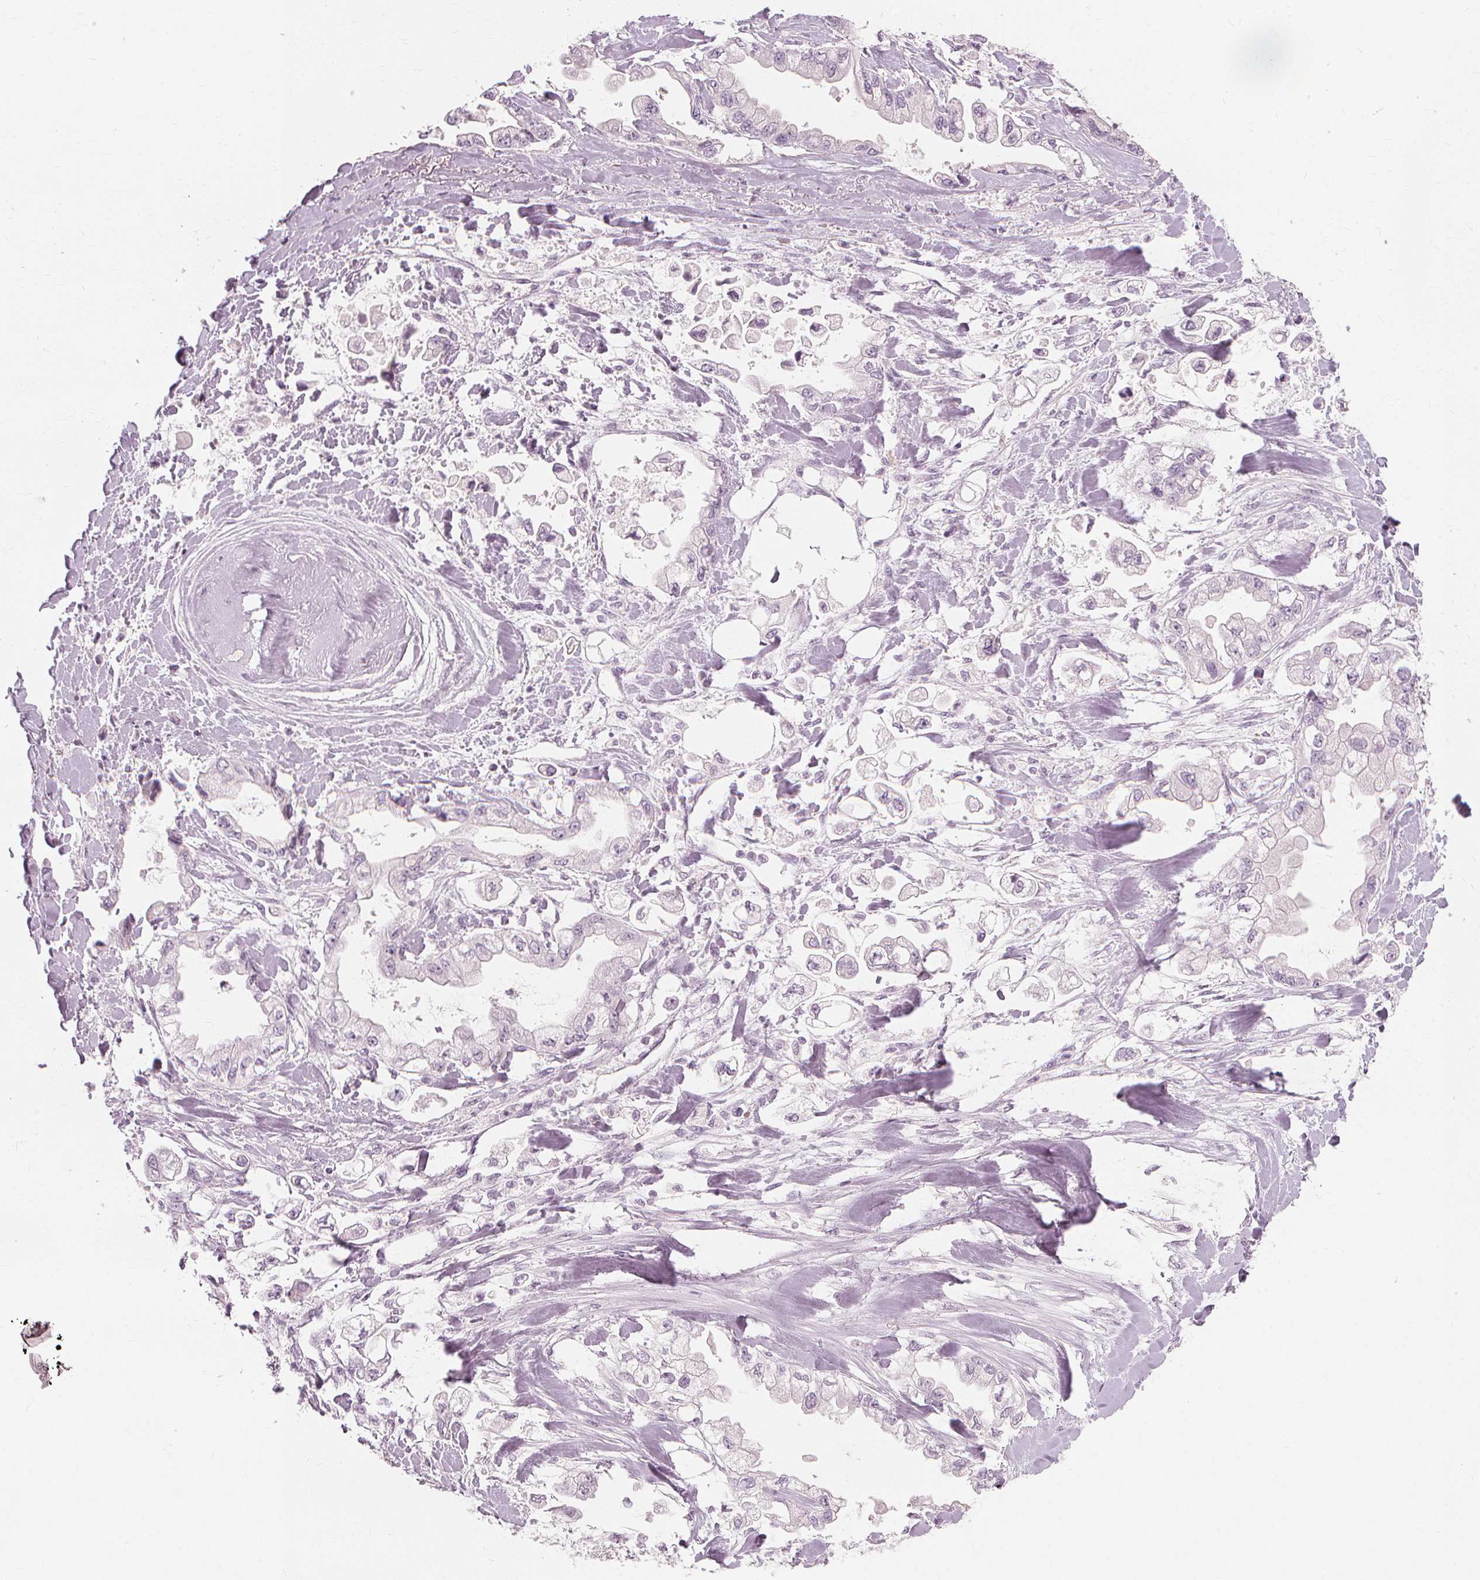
{"staining": {"intensity": "negative", "quantity": "none", "location": "none"}, "tissue": "stomach cancer", "cell_type": "Tumor cells", "image_type": "cancer", "snomed": [{"axis": "morphology", "description": "Adenocarcinoma, NOS"}, {"axis": "topography", "description": "Stomach"}], "caption": "Immunohistochemical staining of human adenocarcinoma (stomach) reveals no significant positivity in tumor cells.", "gene": "MUC12", "patient": {"sex": "male", "age": 62}}